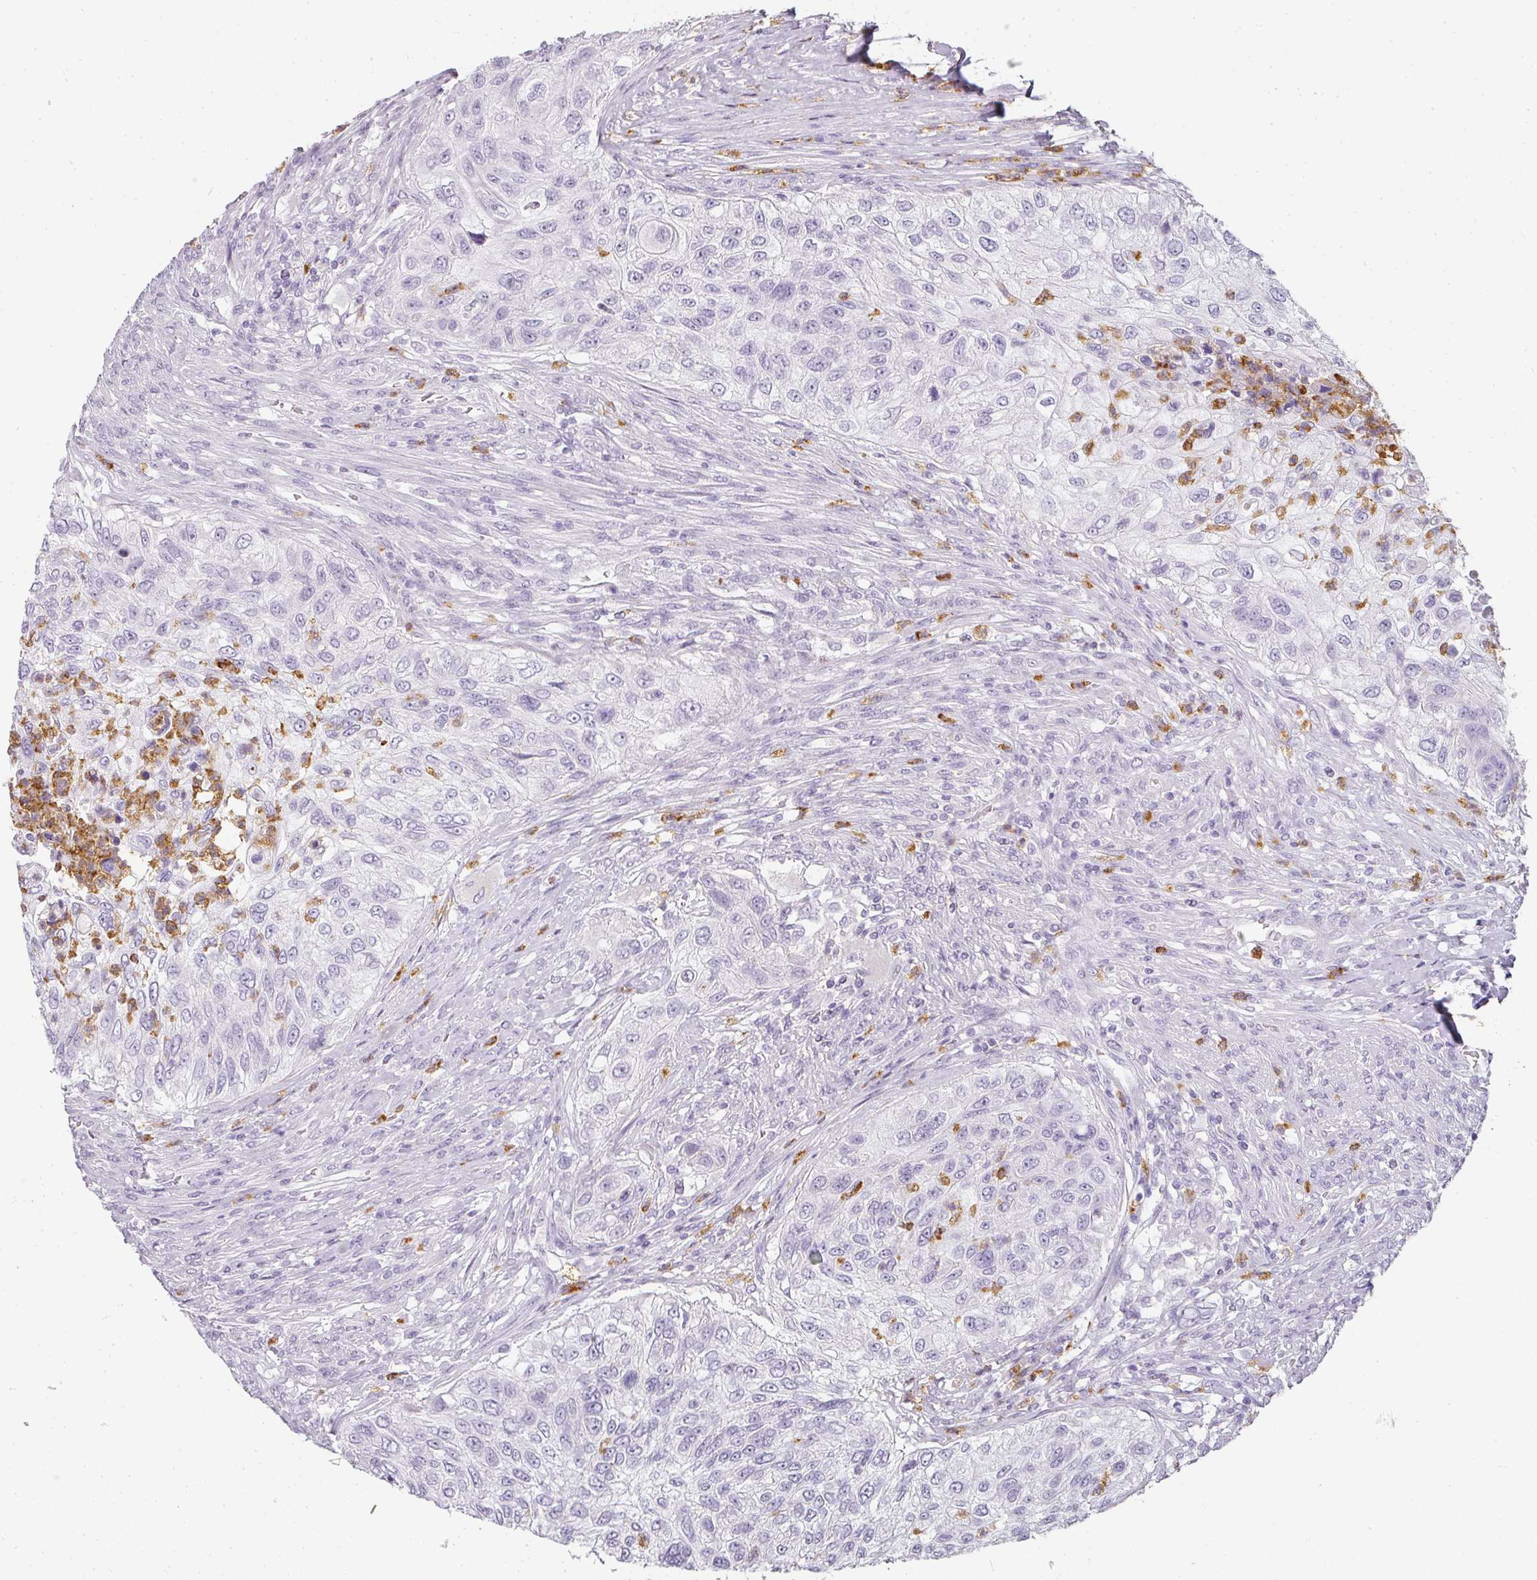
{"staining": {"intensity": "negative", "quantity": "none", "location": "none"}, "tissue": "urothelial cancer", "cell_type": "Tumor cells", "image_type": "cancer", "snomed": [{"axis": "morphology", "description": "Urothelial carcinoma, High grade"}, {"axis": "topography", "description": "Urinary bladder"}], "caption": "High magnification brightfield microscopy of urothelial cancer stained with DAB (brown) and counterstained with hematoxylin (blue): tumor cells show no significant expression.", "gene": "CAMP", "patient": {"sex": "female", "age": 60}}